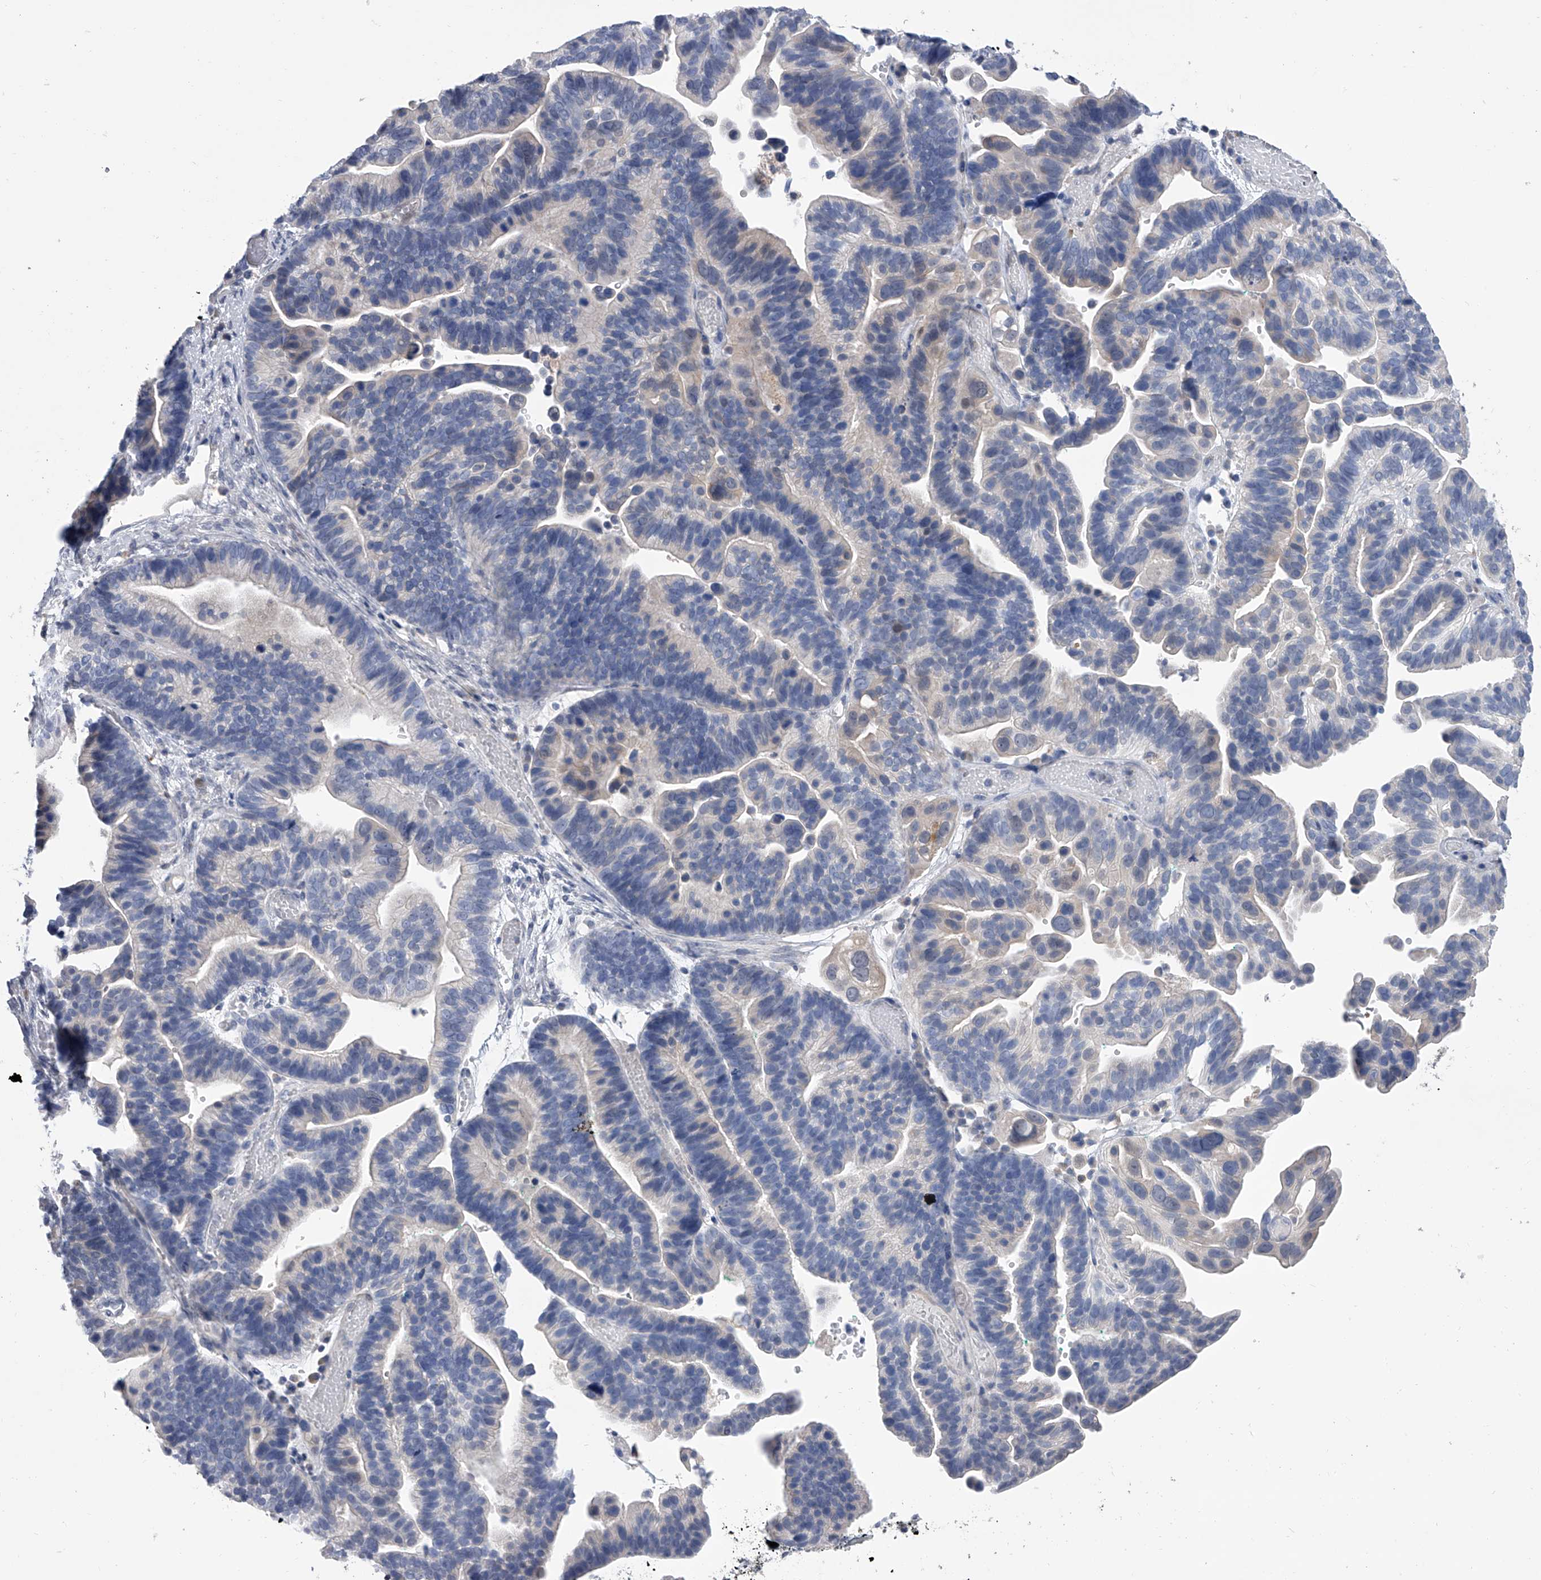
{"staining": {"intensity": "negative", "quantity": "none", "location": "none"}, "tissue": "ovarian cancer", "cell_type": "Tumor cells", "image_type": "cancer", "snomed": [{"axis": "morphology", "description": "Cystadenocarcinoma, serous, NOS"}, {"axis": "topography", "description": "Ovary"}], "caption": "An immunohistochemistry (IHC) micrograph of ovarian cancer is shown. There is no staining in tumor cells of ovarian cancer.", "gene": "SERPINB9", "patient": {"sex": "female", "age": 56}}